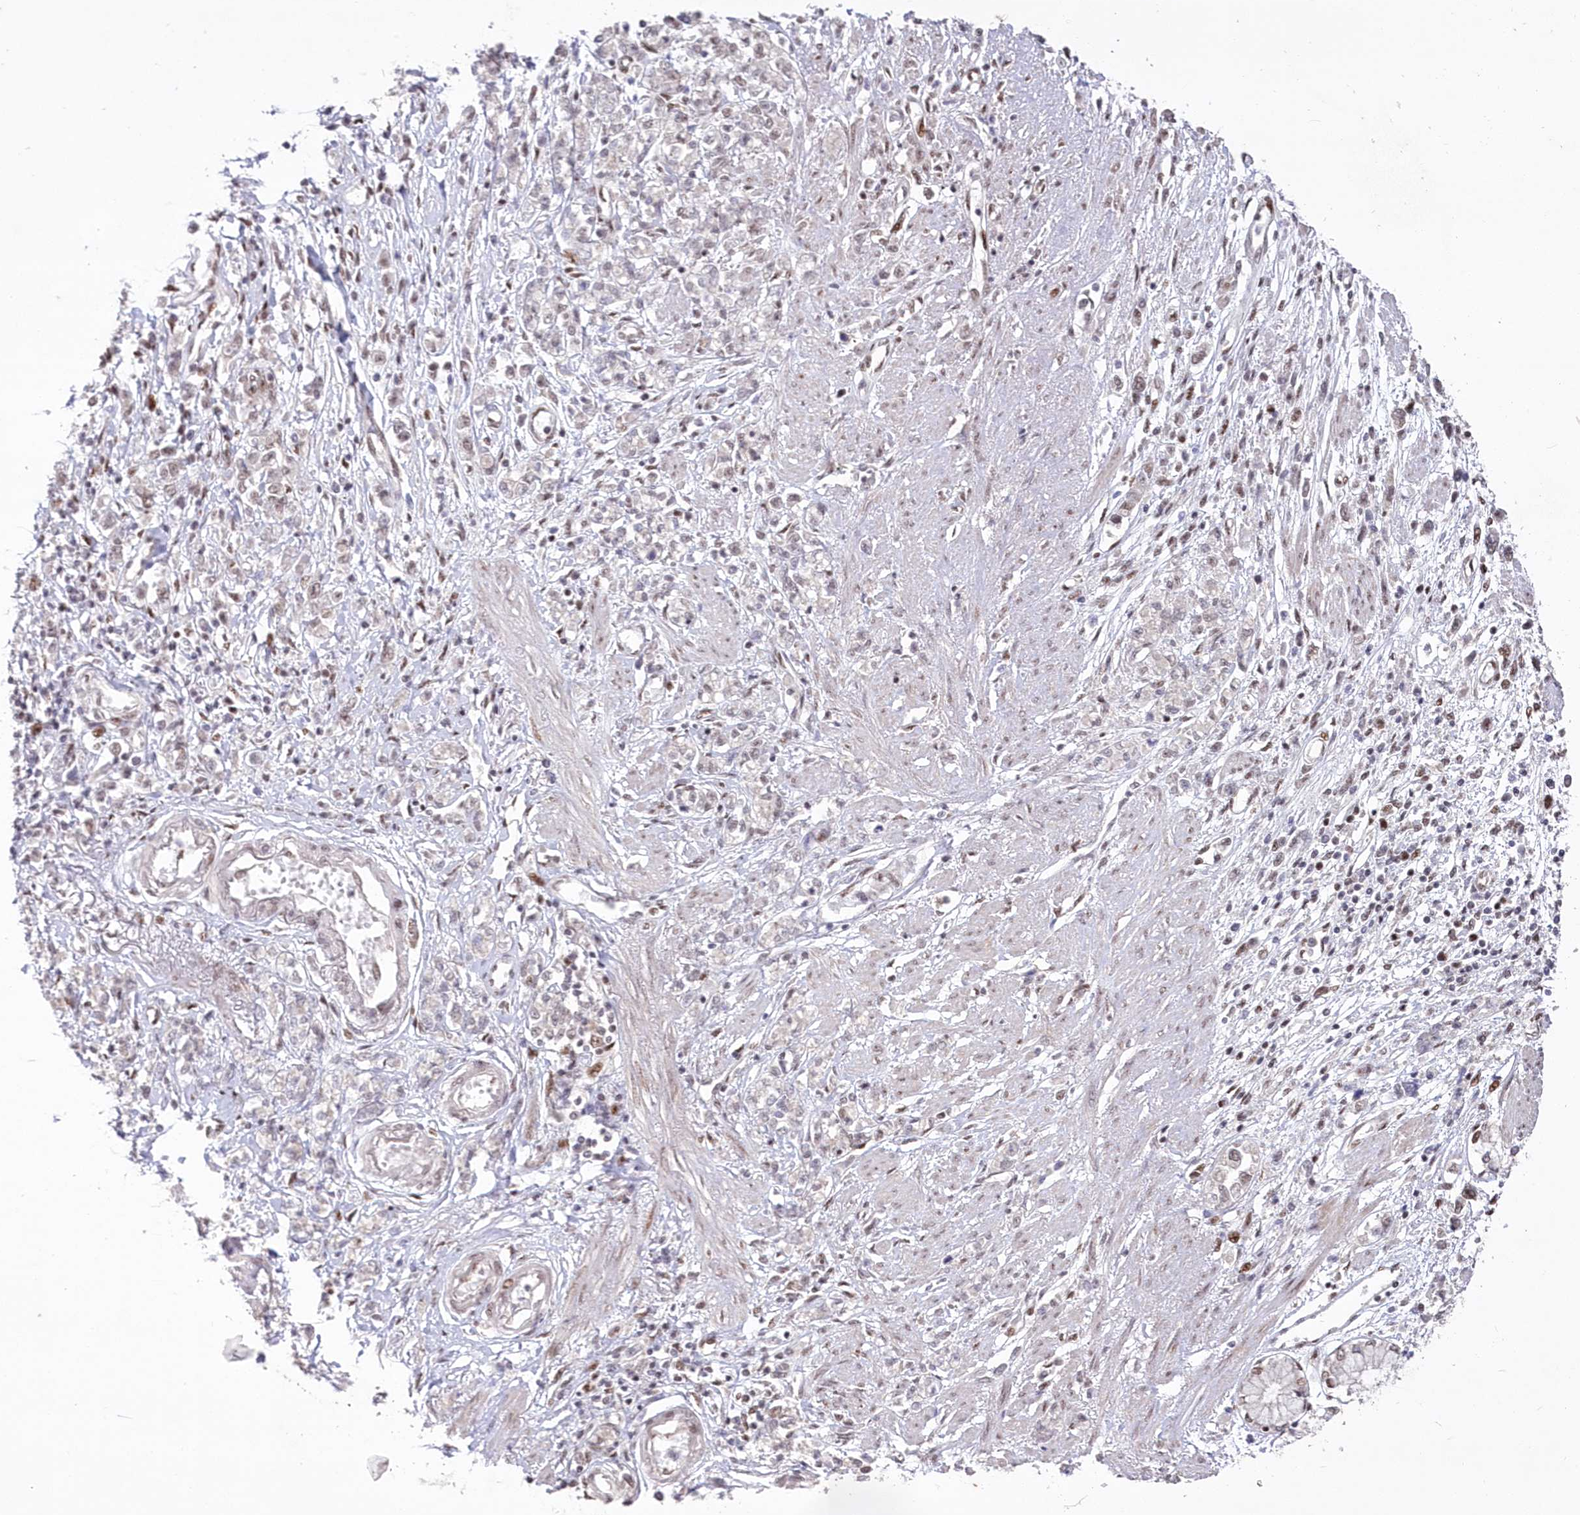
{"staining": {"intensity": "negative", "quantity": "none", "location": "none"}, "tissue": "stomach cancer", "cell_type": "Tumor cells", "image_type": "cancer", "snomed": [{"axis": "morphology", "description": "Adenocarcinoma, NOS"}, {"axis": "topography", "description": "Stomach"}], "caption": "An immunohistochemistry (IHC) image of stomach adenocarcinoma is shown. There is no staining in tumor cells of stomach adenocarcinoma.", "gene": "WBP1L", "patient": {"sex": "female", "age": 76}}